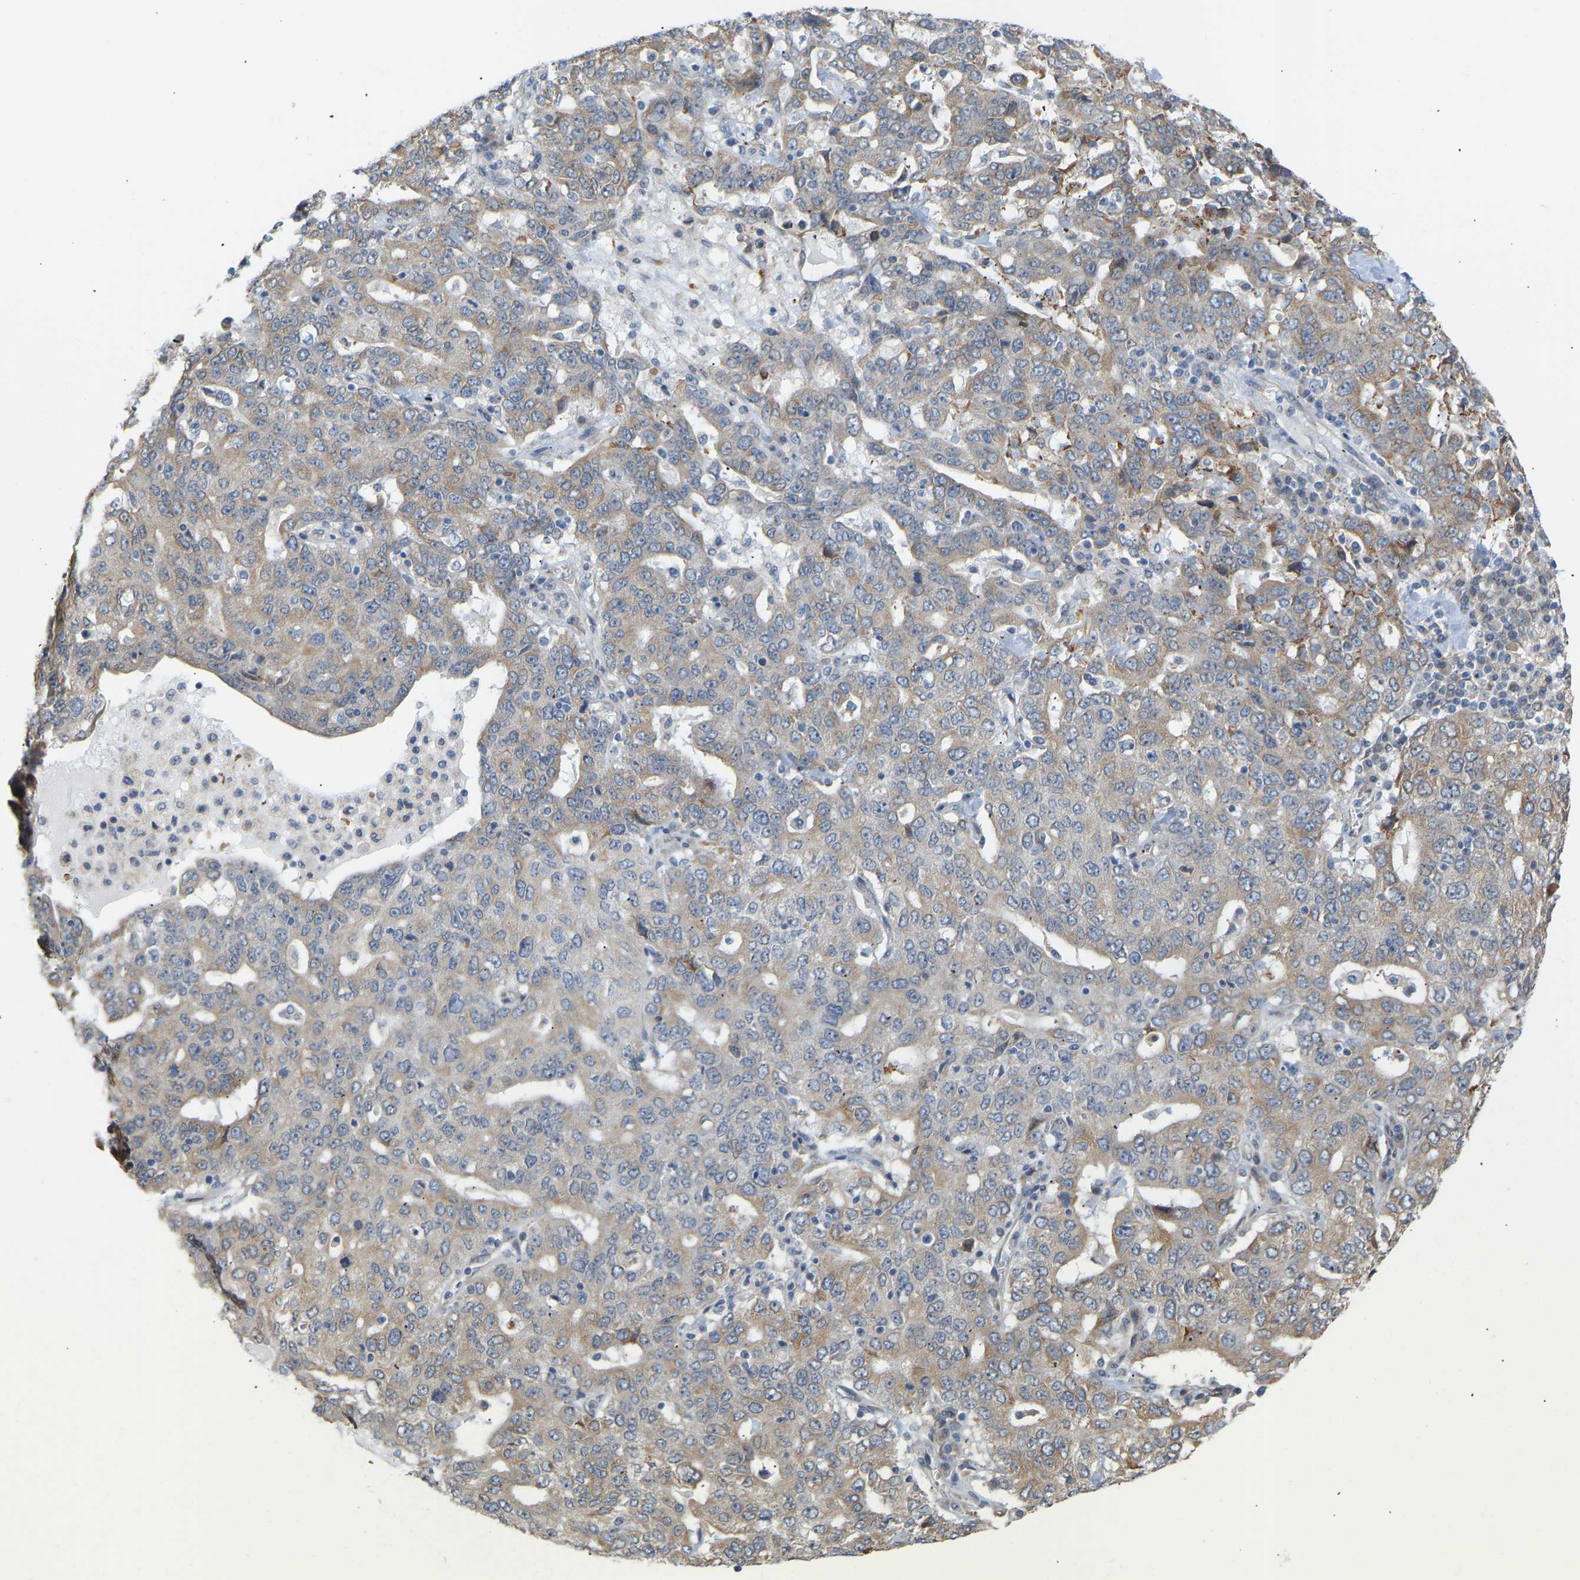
{"staining": {"intensity": "weak", "quantity": "25%-75%", "location": "cytoplasmic/membranous"}, "tissue": "ovarian cancer", "cell_type": "Tumor cells", "image_type": "cancer", "snomed": [{"axis": "morphology", "description": "Carcinoma, endometroid"}, {"axis": "topography", "description": "Ovary"}], "caption": "Ovarian cancer (endometroid carcinoma) stained with DAB immunohistochemistry demonstrates low levels of weak cytoplasmic/membranous positivity in about 25%-75% of tumor cells.", "gene": "BEND3", "patient": {"sex": "female", "age": 62}}